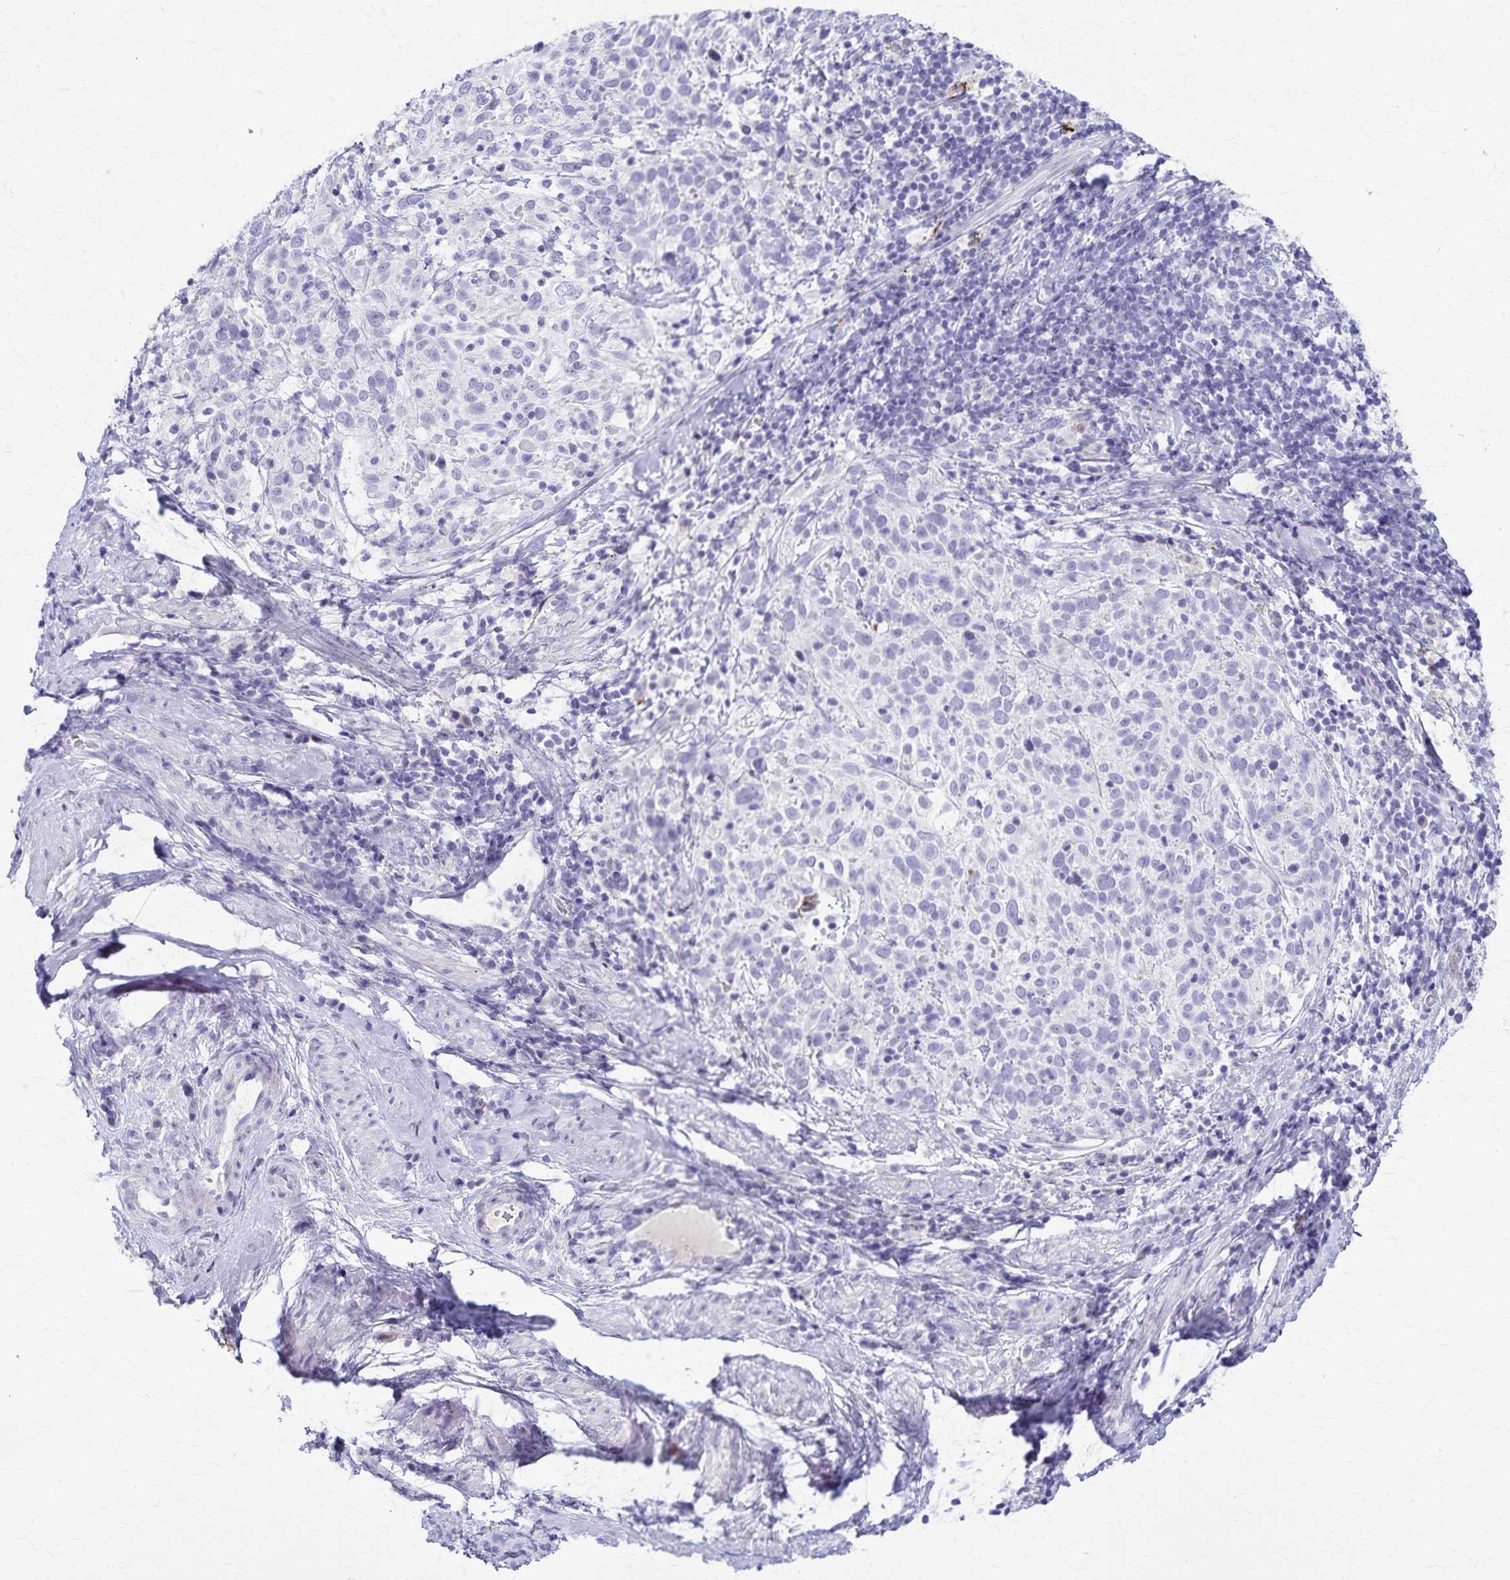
{"staining": {"intensity": "negative", "quantity": "none", "location": "none"}, "tissue": "cervical cancer", "cell_type": "Tumor cells", "image_type": "cancer", "snomed": [{"axis": "morphology", "description": "Squamous cell carcinoma, NOS"}, {"axis": "topography", "description": "Cervix"}], "caption": "Tumor cells show no significant protein expression in cervical cancer (squamous cell carcinoma).", "gene": "TMEM60", "patient": {"sex": "female", "age": 61}}